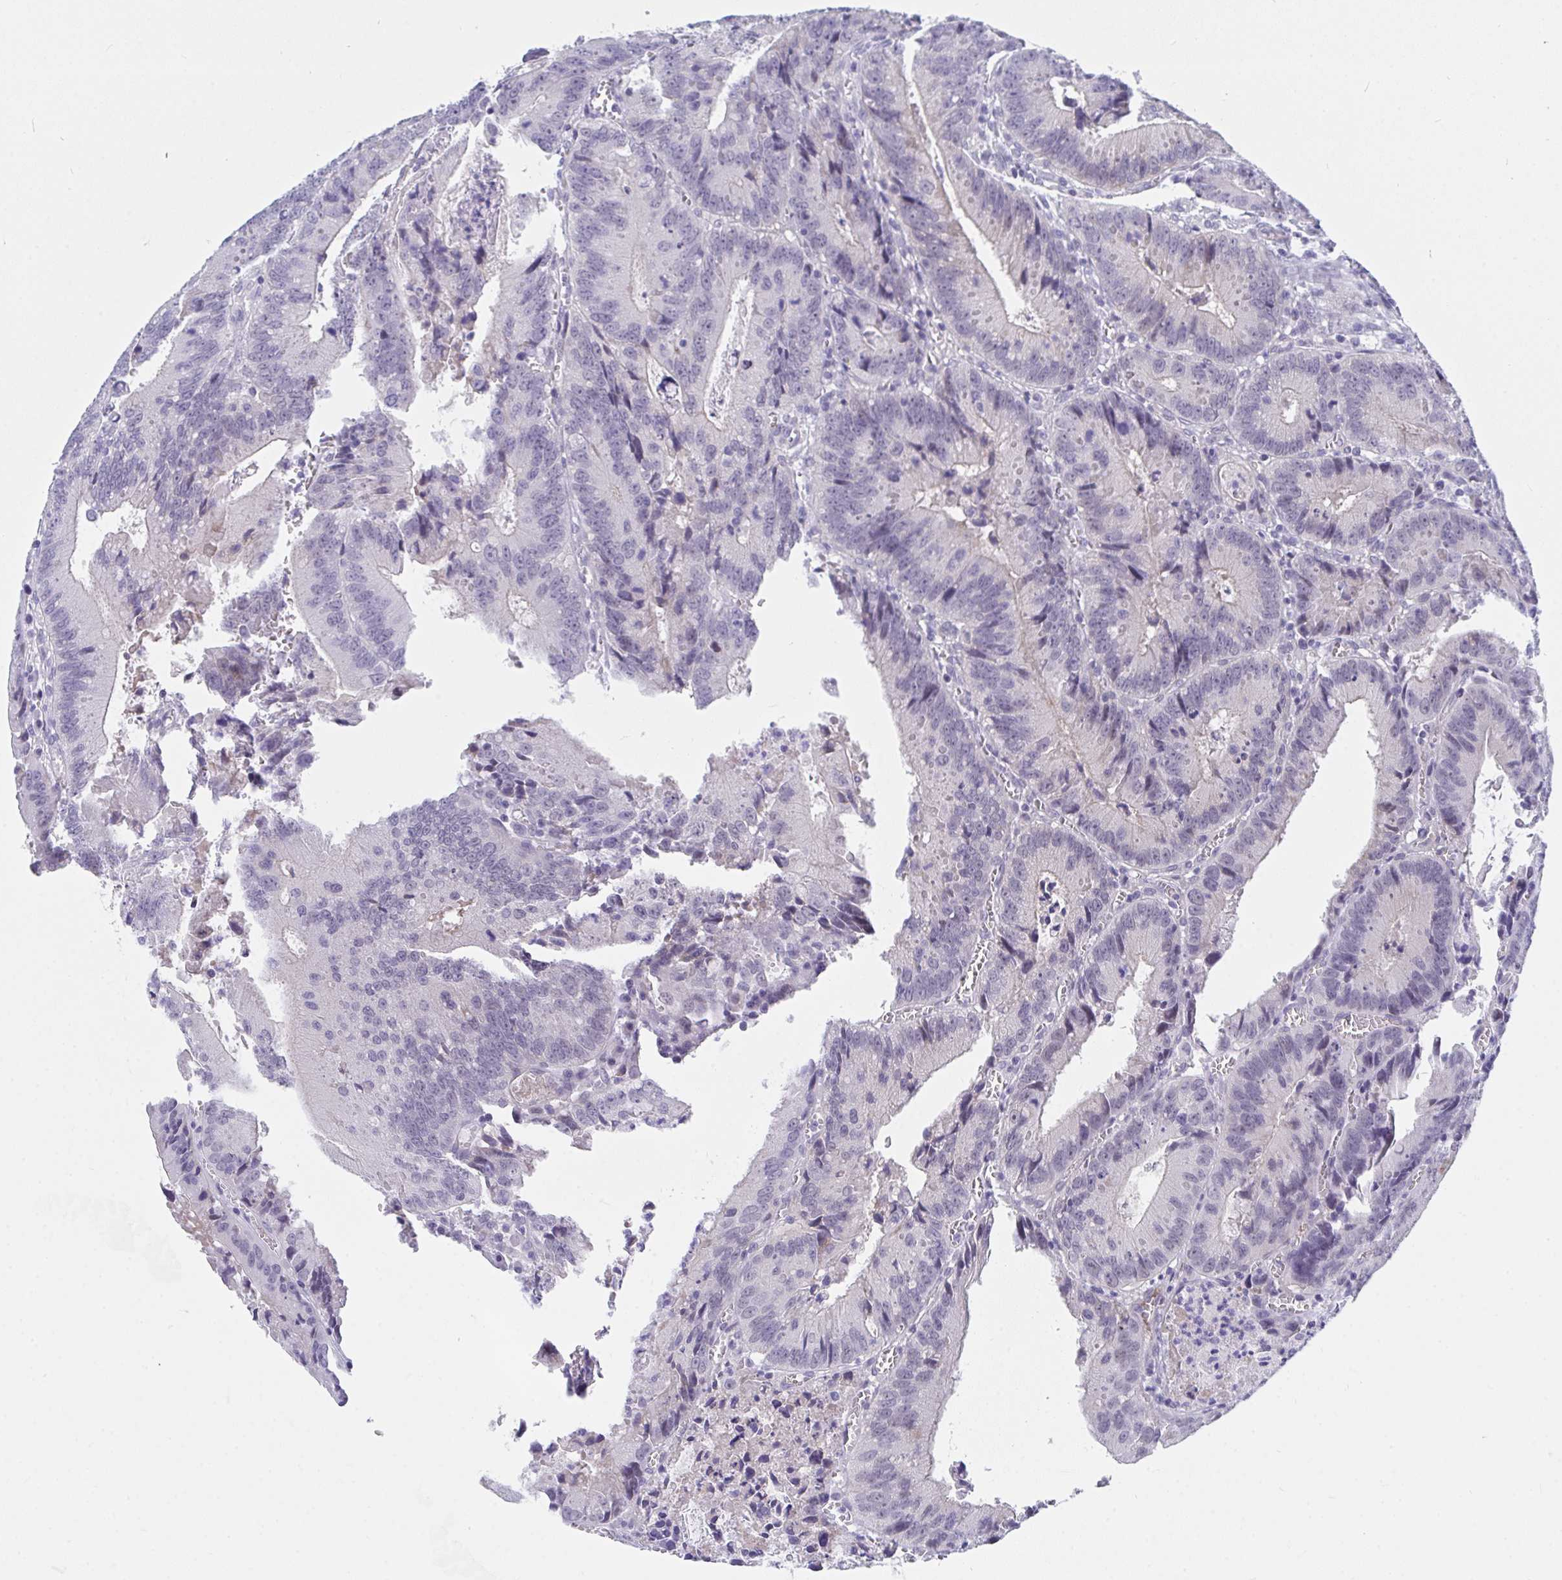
{"staining": {"intensity": "negative", "quantity": "none", "location": "none"}, "tissue": "colorectal cancer", "cell_type": "Tumor cells", "image_type": "cancer", "snomed": [{"axis": "morphology", "description": "Adenocarcinoma, NOS"}, {"axis": "topography", "description": "Rectum"}], "caption": "High power microscopy histopathology image of an immunohistochemistry photomicrograph of colorectal cancer, revealing no significant staining in tumor cells.", "gene": "DAOA", "patient": {"sex": "female", "age": 81}}